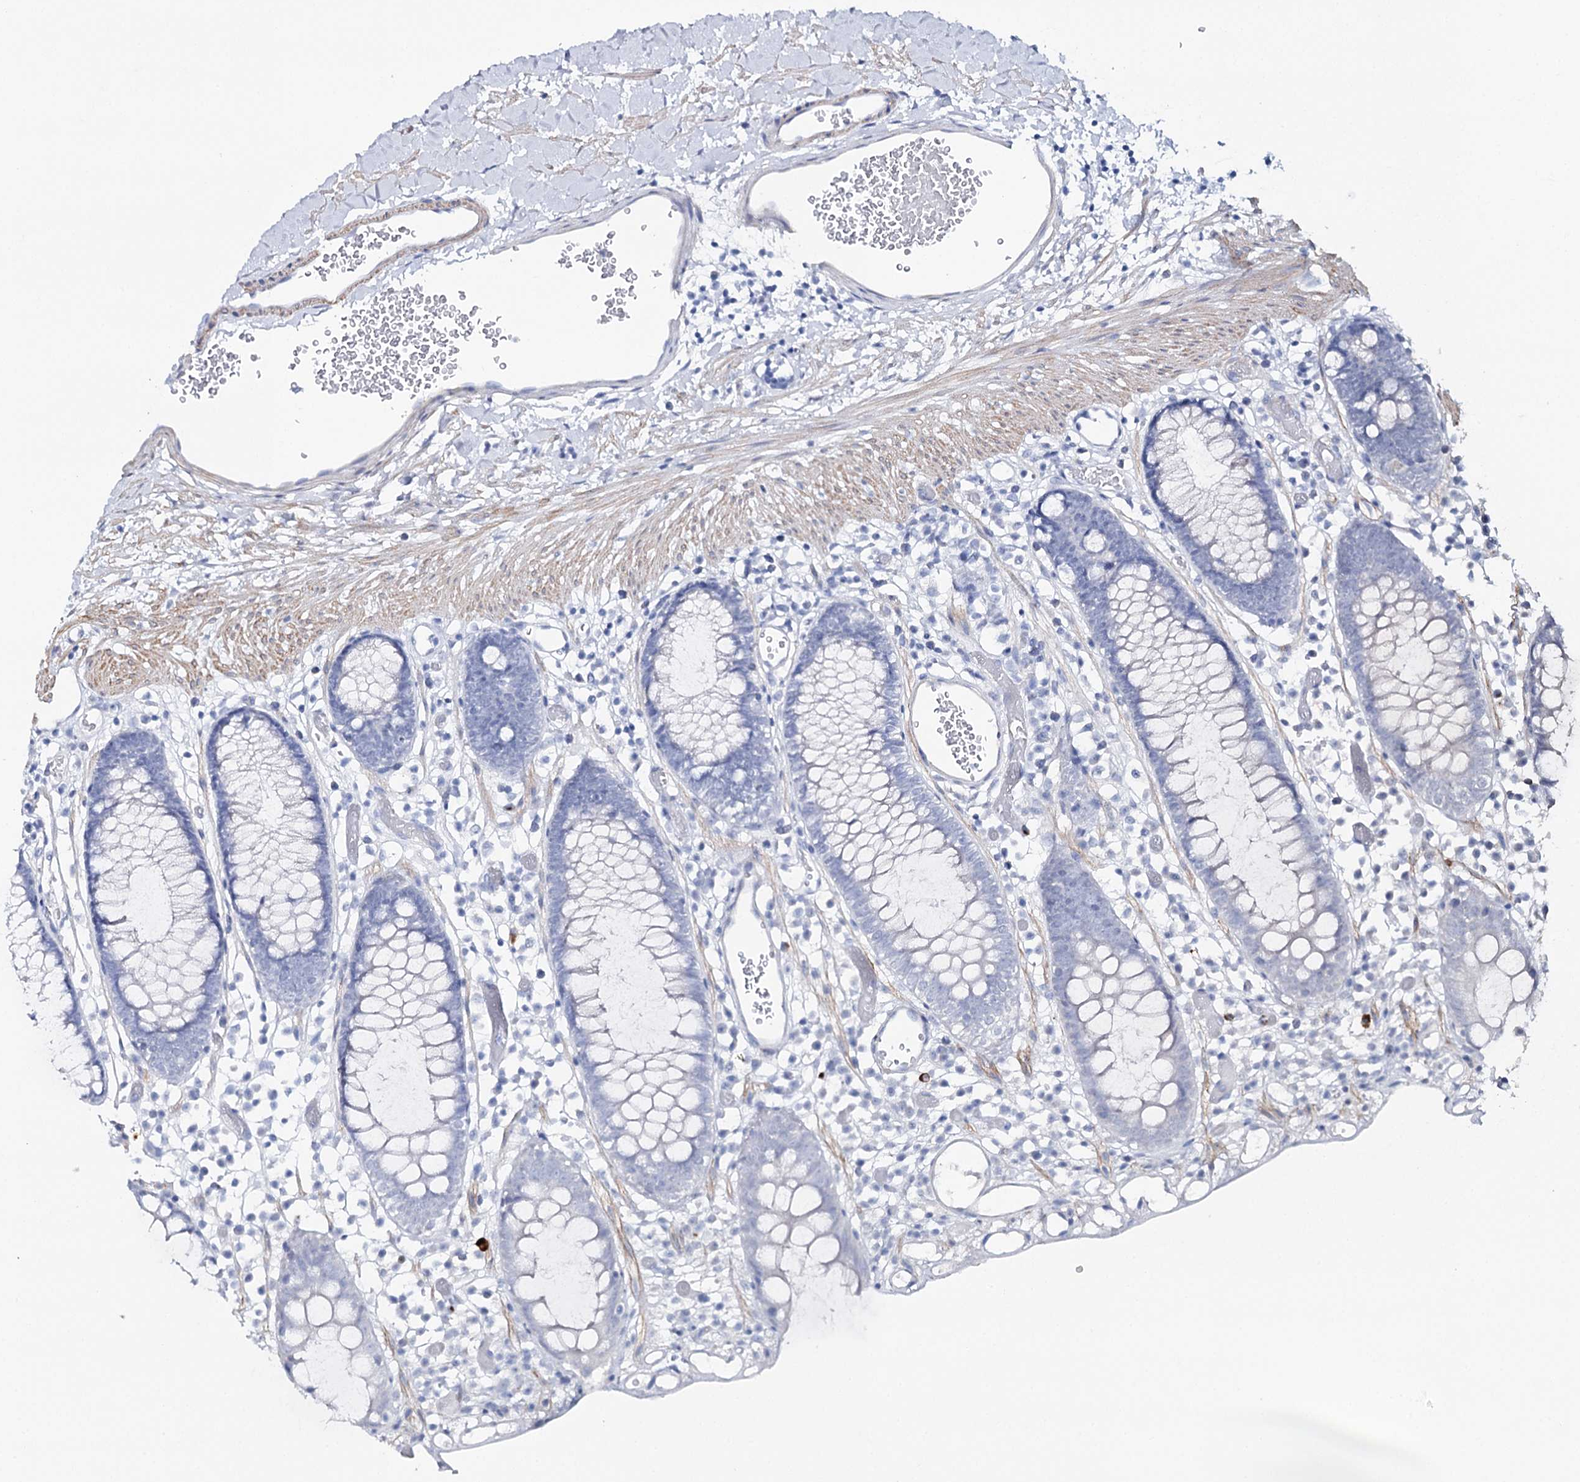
{"staining": {"intensity": "negative", "quantity": "none", "location": "none"}, "tissue": "colon", "cell_type": "Endothelial cells", "image_type": "normal", "snomed": [{"axis": "morphology", "description": "Normal tissue, NOS"}, {"axis": "topography", "description": "Colon"}], "caption": "The micrograph displays no significant positivity in endothelial cells of colon.", "gene": "CSN3", "patient": {"sex": "male", "age": 14}}